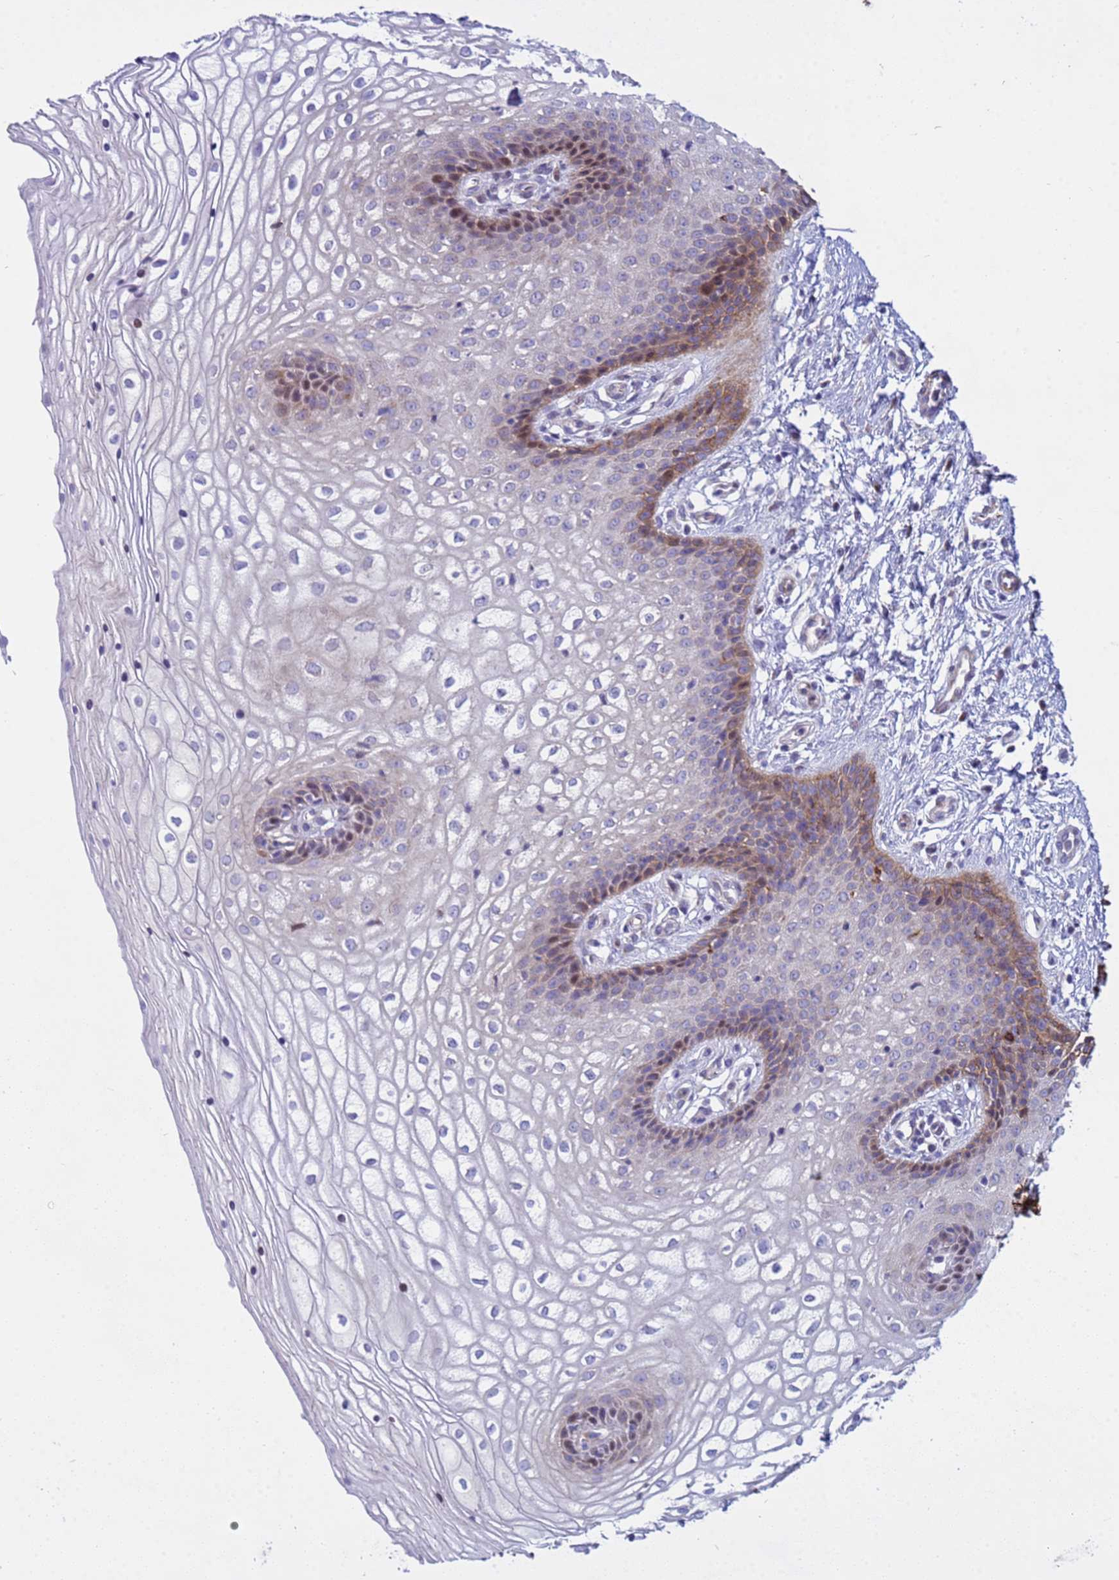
{"staining": {"intensity": "moderate", "quantity": "<25%", "location": "cytoplasmic/membranous,nuclear"}, "tissue": "vagina", "cell_type": "Squamous epithelial cells", "image_type": "normal", "snomed": [{"axis": "morphology", "description": "Normal tissue, NOS"}, {"axis": "topography", "description": "Vagina"}], "caption": "Moderate cytoplasmic/membranous,nuclear protein positivity is present in about <25% of squamous epithelial cells in vagina.", "gene": "P2RX7", "patient": {"sex": "female", "age": 34}}